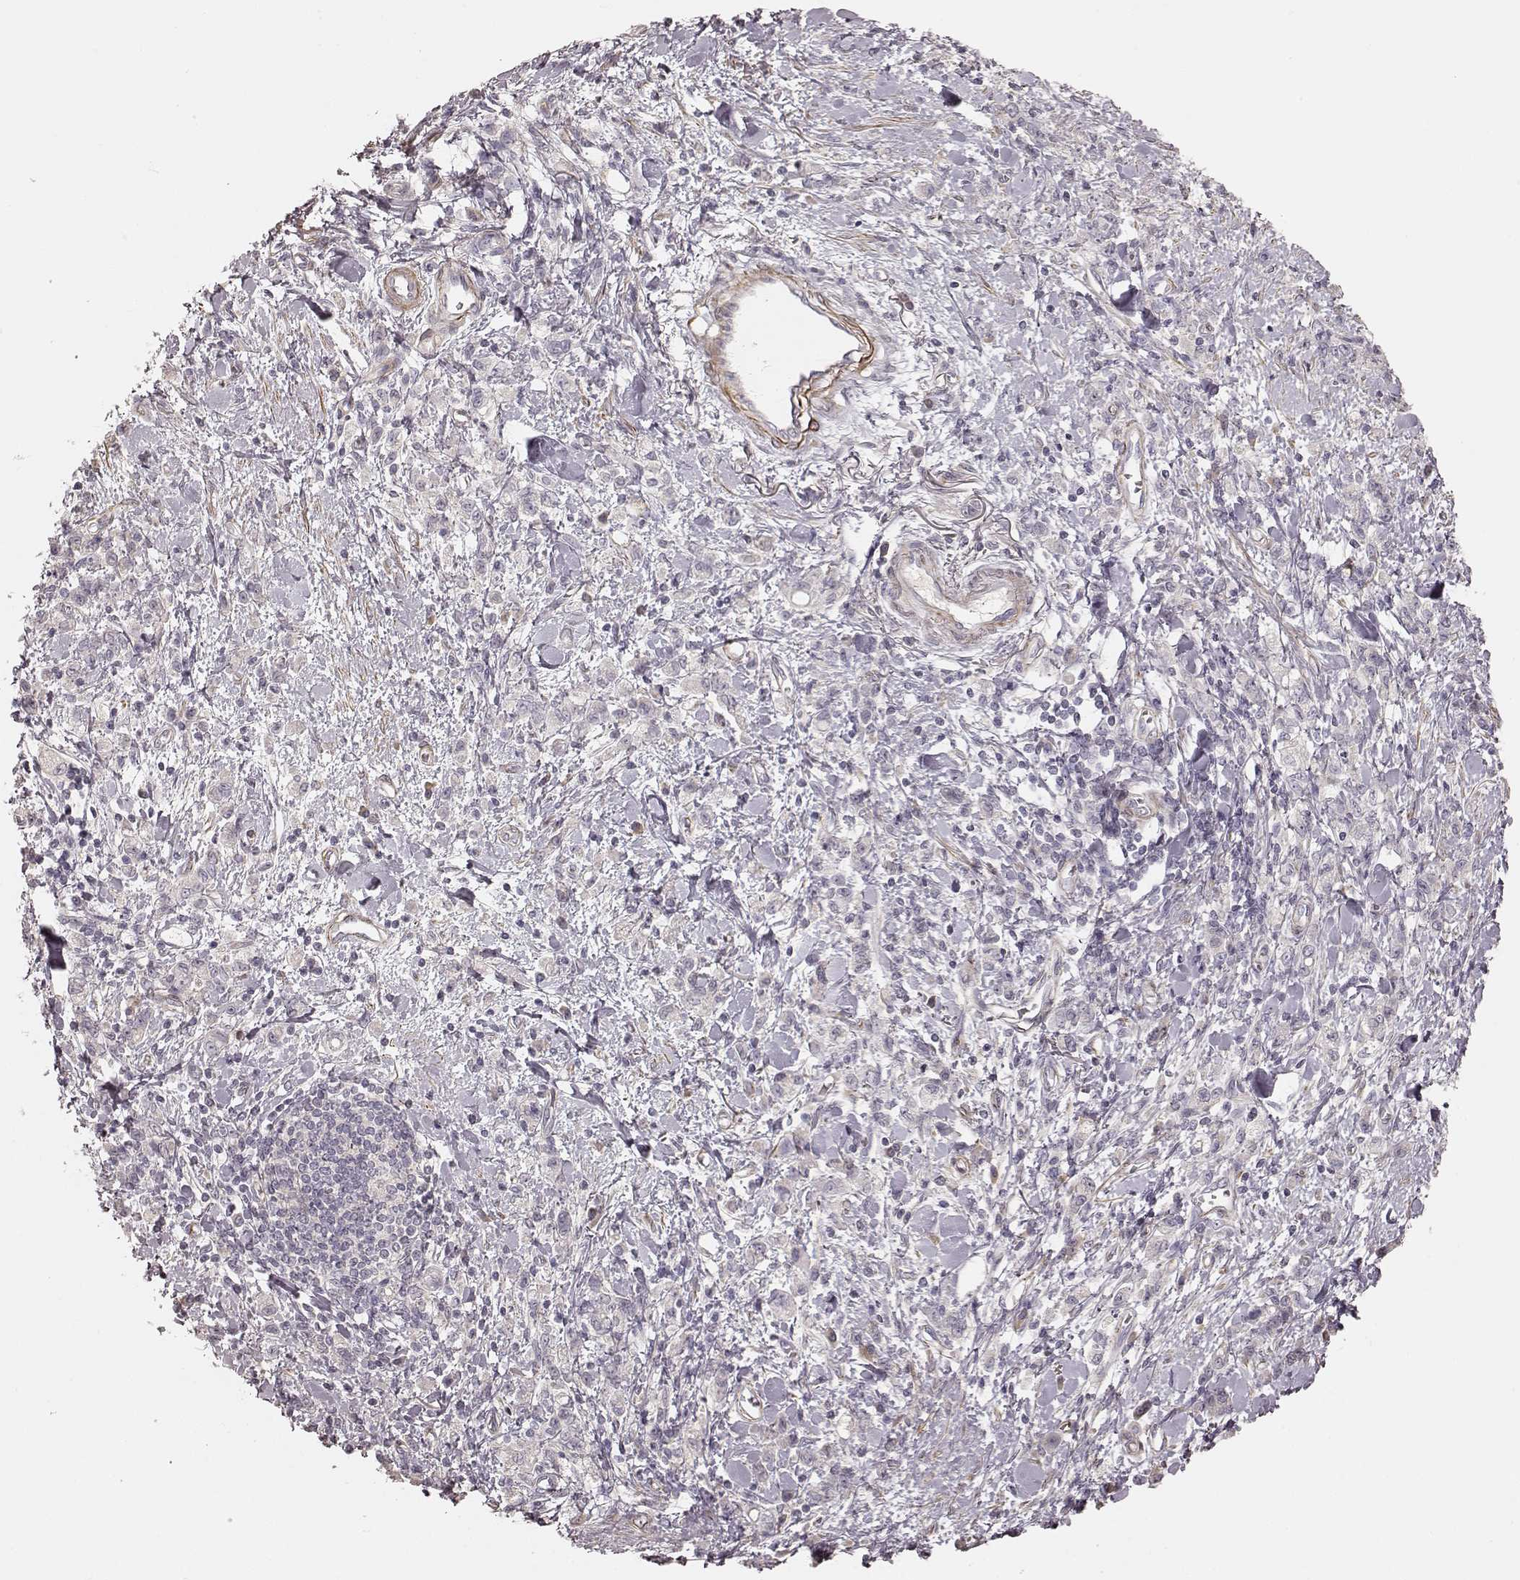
{"staining": {"intensity": "negative", "quantity": "none", "location": "none"}, "tissue": "stomach cancer", "cell_type": "Tumor cells", "image_type": "cancer", "snomed": [{"axis": "morphology", "description": "Adenocarcinoma, NOS"}, {"axis": "topography", "description": "Stomach"}], "caption": "Immunohistochemical staining of human stomach adenocarcinoma shows no significant staining in tumor cells. (Stains: DAB immunohistochemistry with hematoxylin counter stain, Microscopy: brightfield microscopy at high magnification).", "gene": "KCNJ9", "patient": {"sex": "male", "age": 77}}